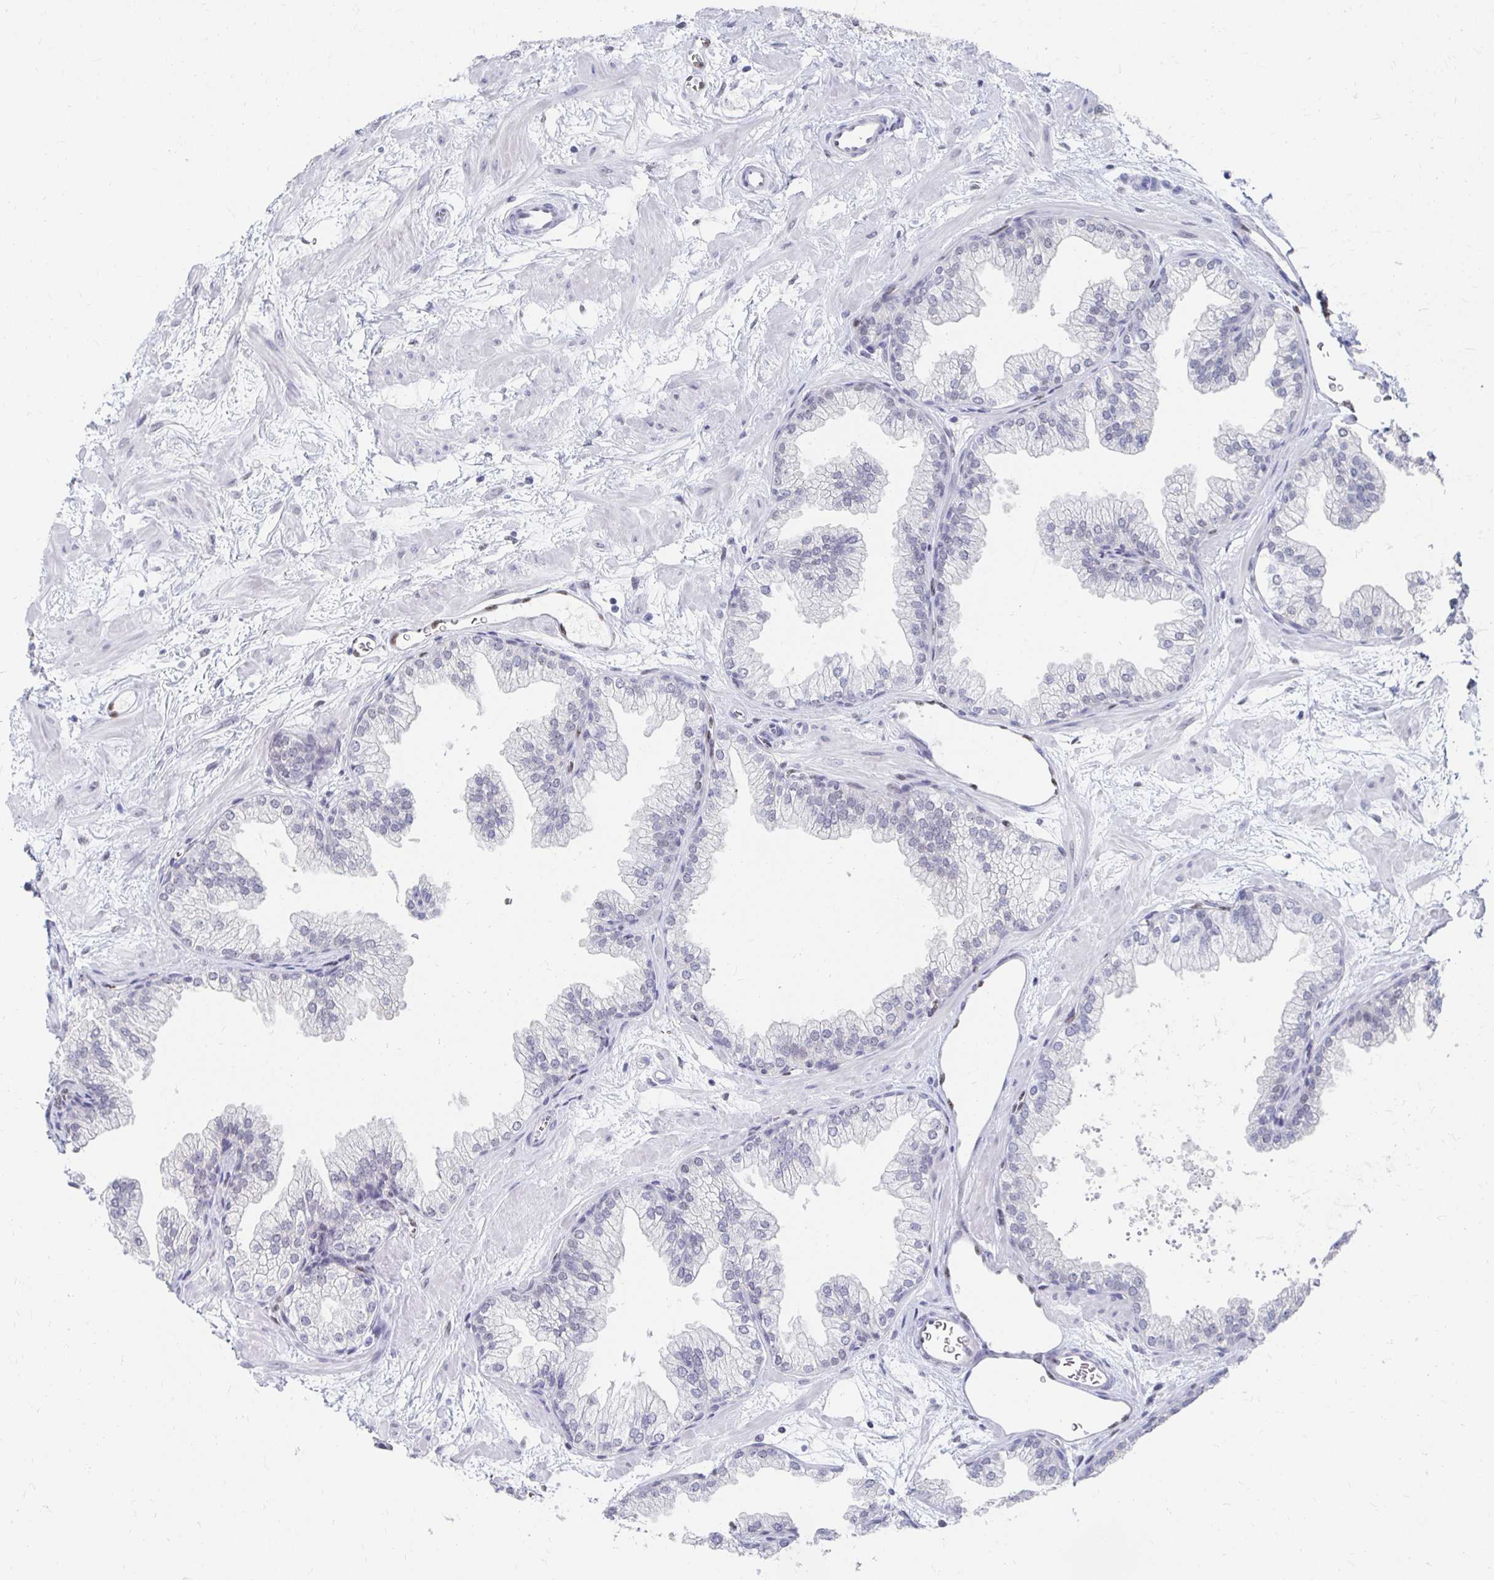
{"staining": {"intensity": "negative", "quantity": "none", "location": "none"}, "tissue": "prostate", "cell_type": "Glandular cells", "image_type": "normal", "snomed": [{"axis": "morphology", "description": "Normal tissue, NOS"}, {"axis": "topography", "description": "Prostate"}], "caption": "The IHC micrograph has no significant expression in glandular cells of prostate. Brightfield microscopy of immunohistochemistry stained with DAB (3,3'-diaminobenzidine) (brown) and hematoxylin (blue), captured at high magnification.", "gene": "CLIC3", "patient": {"sex": "male", "age": 37}}